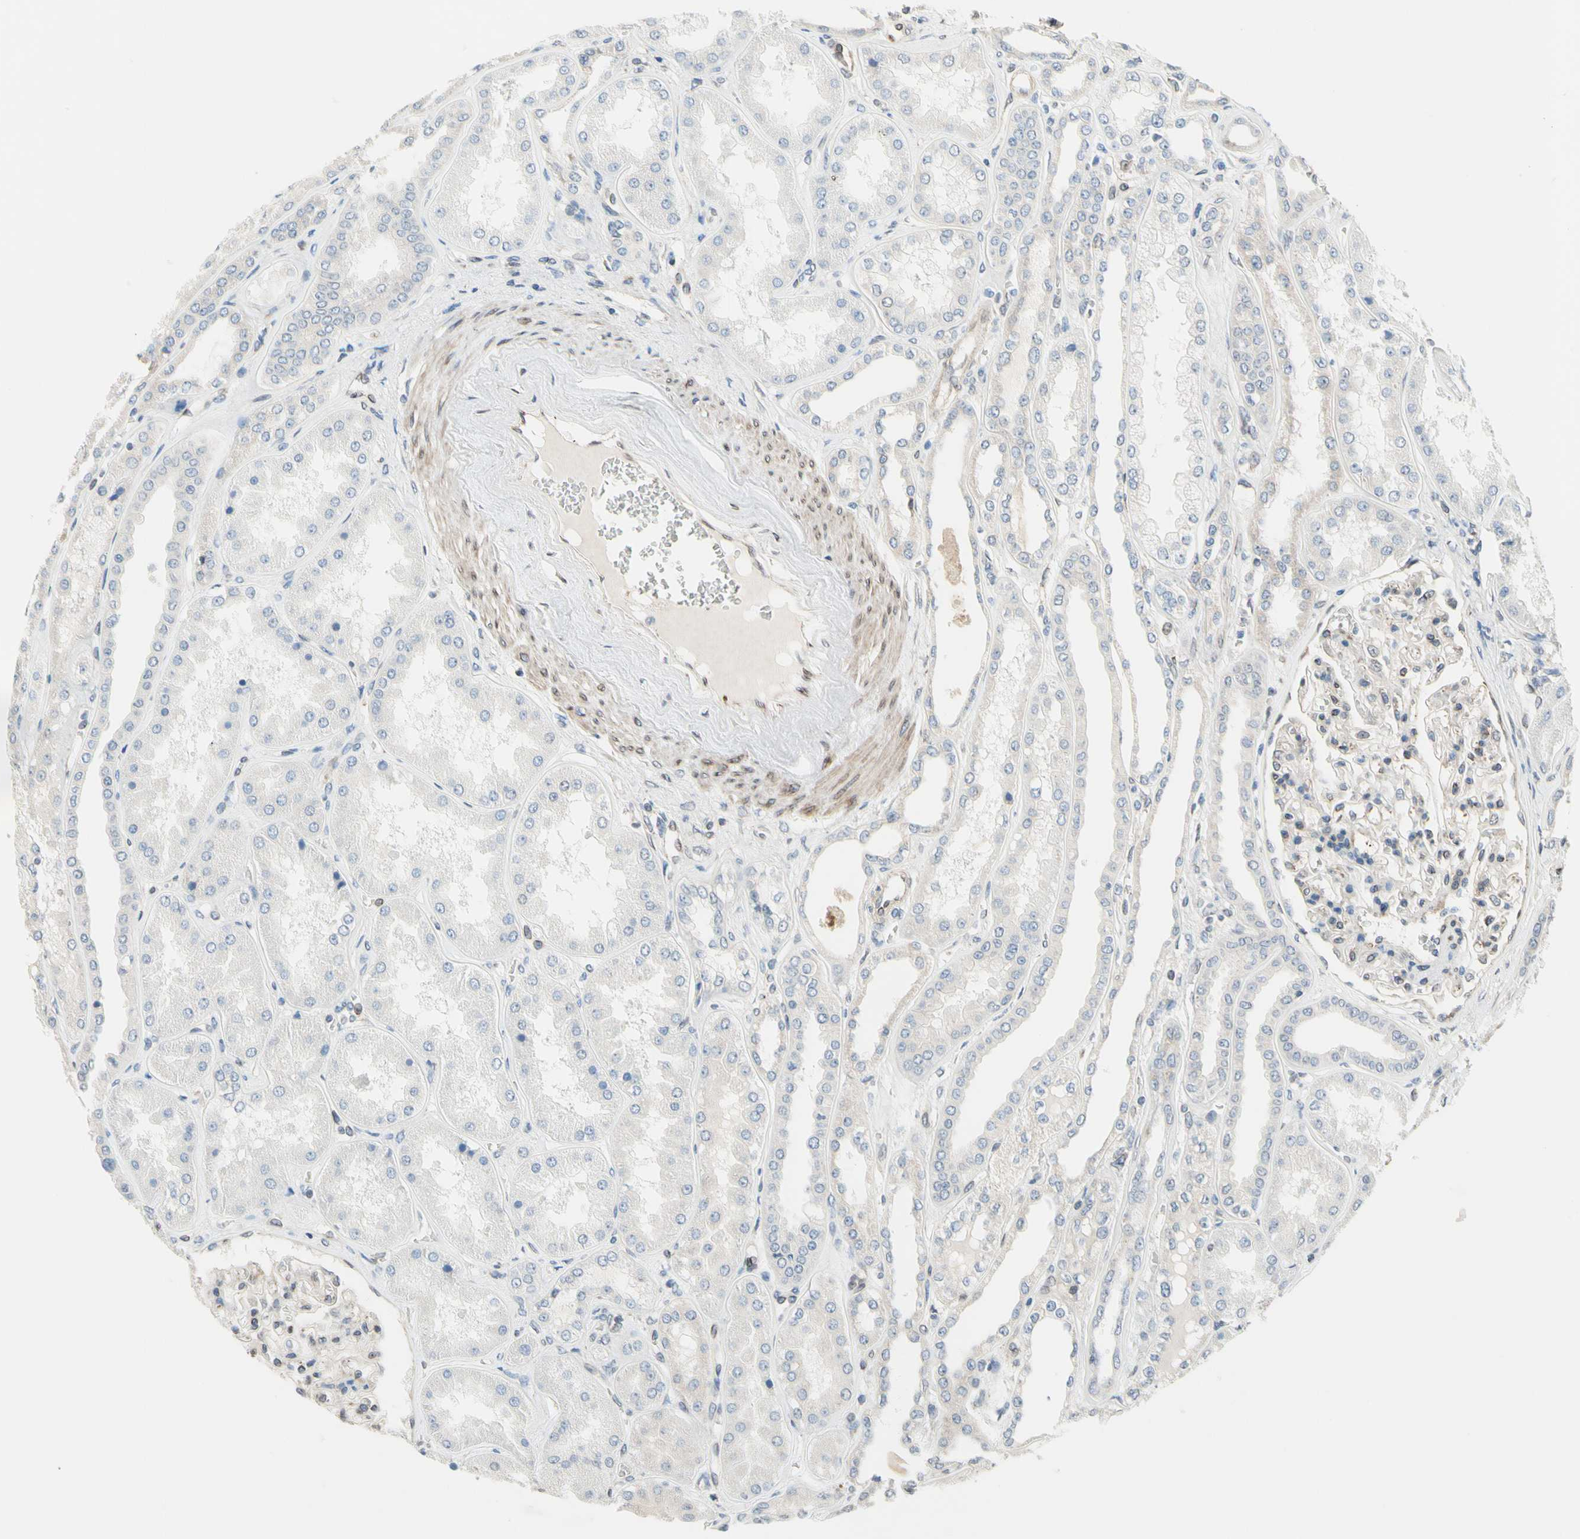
{"staining": {"intensity": "weak", "quantity": ">75%", "location": "cytoplasmic/membranous,nuclear"}, "tissue": "kidney", "cell_type": "Cells in glomeruli", "image_type": "normal", "snomed": [{"axis": "morphology", "description": "Normal tissue, NOS"}, {"axis": "topography", "description": "Kidney"}], "caption": "Kidney was stained to show a protein in brown. There is low levels of weak cytoplasmic/membranous,nuclear positivity in approximately >75% of cells in glomeruli. (Brightfield microscopy of DAB IHC at high magnification).", "gene": "TRAF2", "patient": {"sex": "female", "age": 56}}